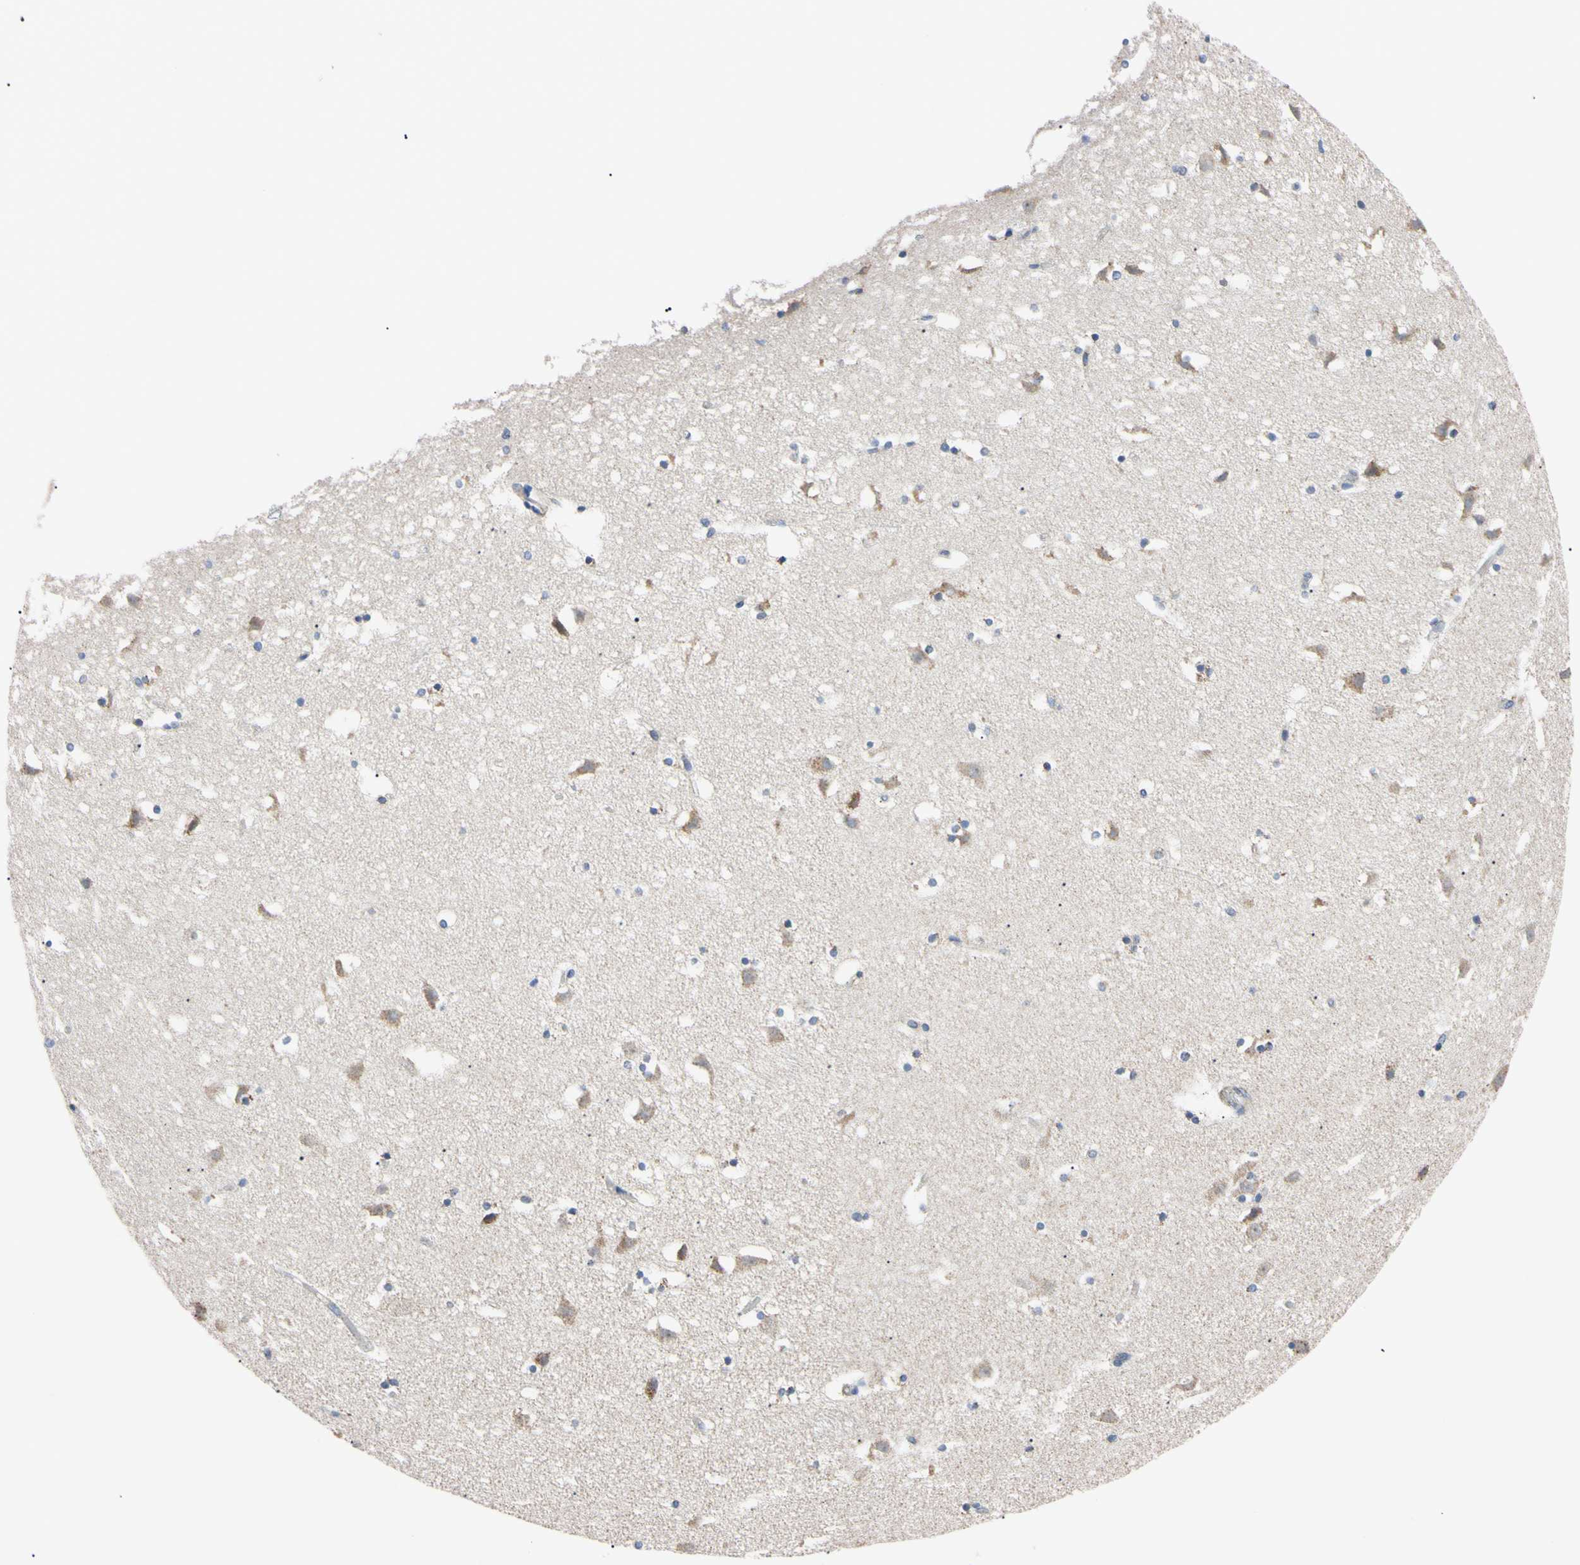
{"staining": {"intensity": "moderate", "quantity": "25%-75%", "location": "cytoplasmic/membranous"}, "tissue": "caudate", "cell_type": "Glial cells", "image_type": "normal", "snomed": [{"axis": "morphology", "description": "Normal tissue, NOS"}, {"axis": "topography", "description": "Lateral ventricle wall"}], "caption": "IHC staining of unremarkable caudate, which demonstrates medium levels of moderate cytoplasmic/membranous expression in approximately 25%-75% of glial cells indicating moderate cytoplasmic/membranous protein positivity. The staining was performed using DAB (3,3'-diaminobenzidine) (brown) for protein detection and nuclei were counterstained in hematoxylin (blue).", "gene": "CLPP", "patient": {"sex": "male", "age": 45}}